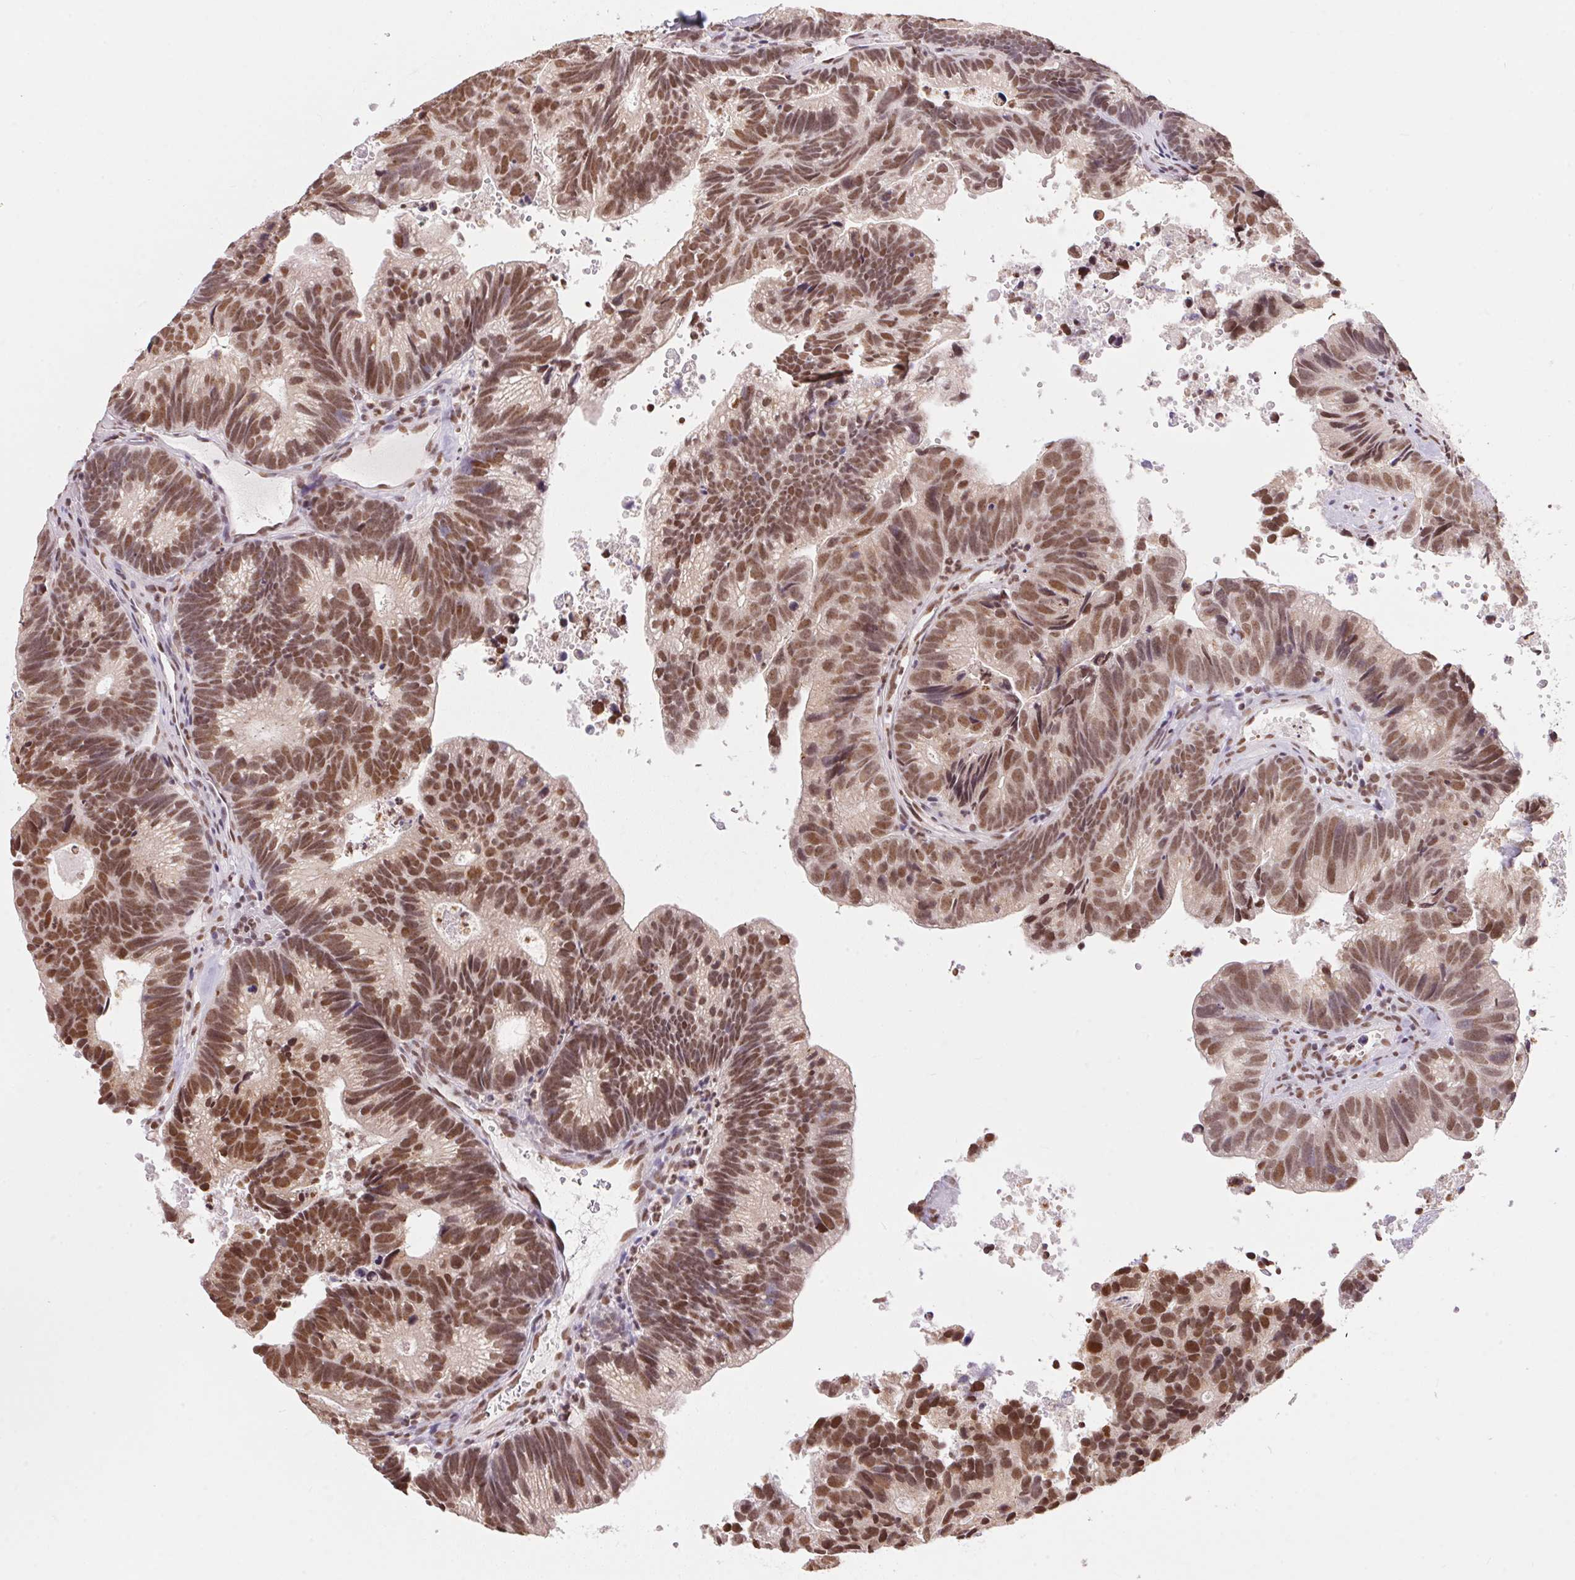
{"staining": {"intensity": "moderate", "quantity": ">75%", "location": "nuclear"}, "tissue": "head and neck cancer", "cell_type": "Tumor cells", "image_type": "cancer", "snomed": [{"axis": "morphology", "description": "Adenocarcinoma, NOS"}, {"axis": "topography", "description": "Head-Neck"}], "caption": "A micrograph of human head and neck cancer (adenocarcinoma) stained for a protein shows moderate nuclear brown staining in tumor cells. The protein is stained brown, and the nuclei are stained in blue (DAB (3,3'-diaminobenzidine) IHC with brightfield microscopy, high magnification).", "gene": "NFE2L1", "patient": {"sex": "male", "age": 62}}